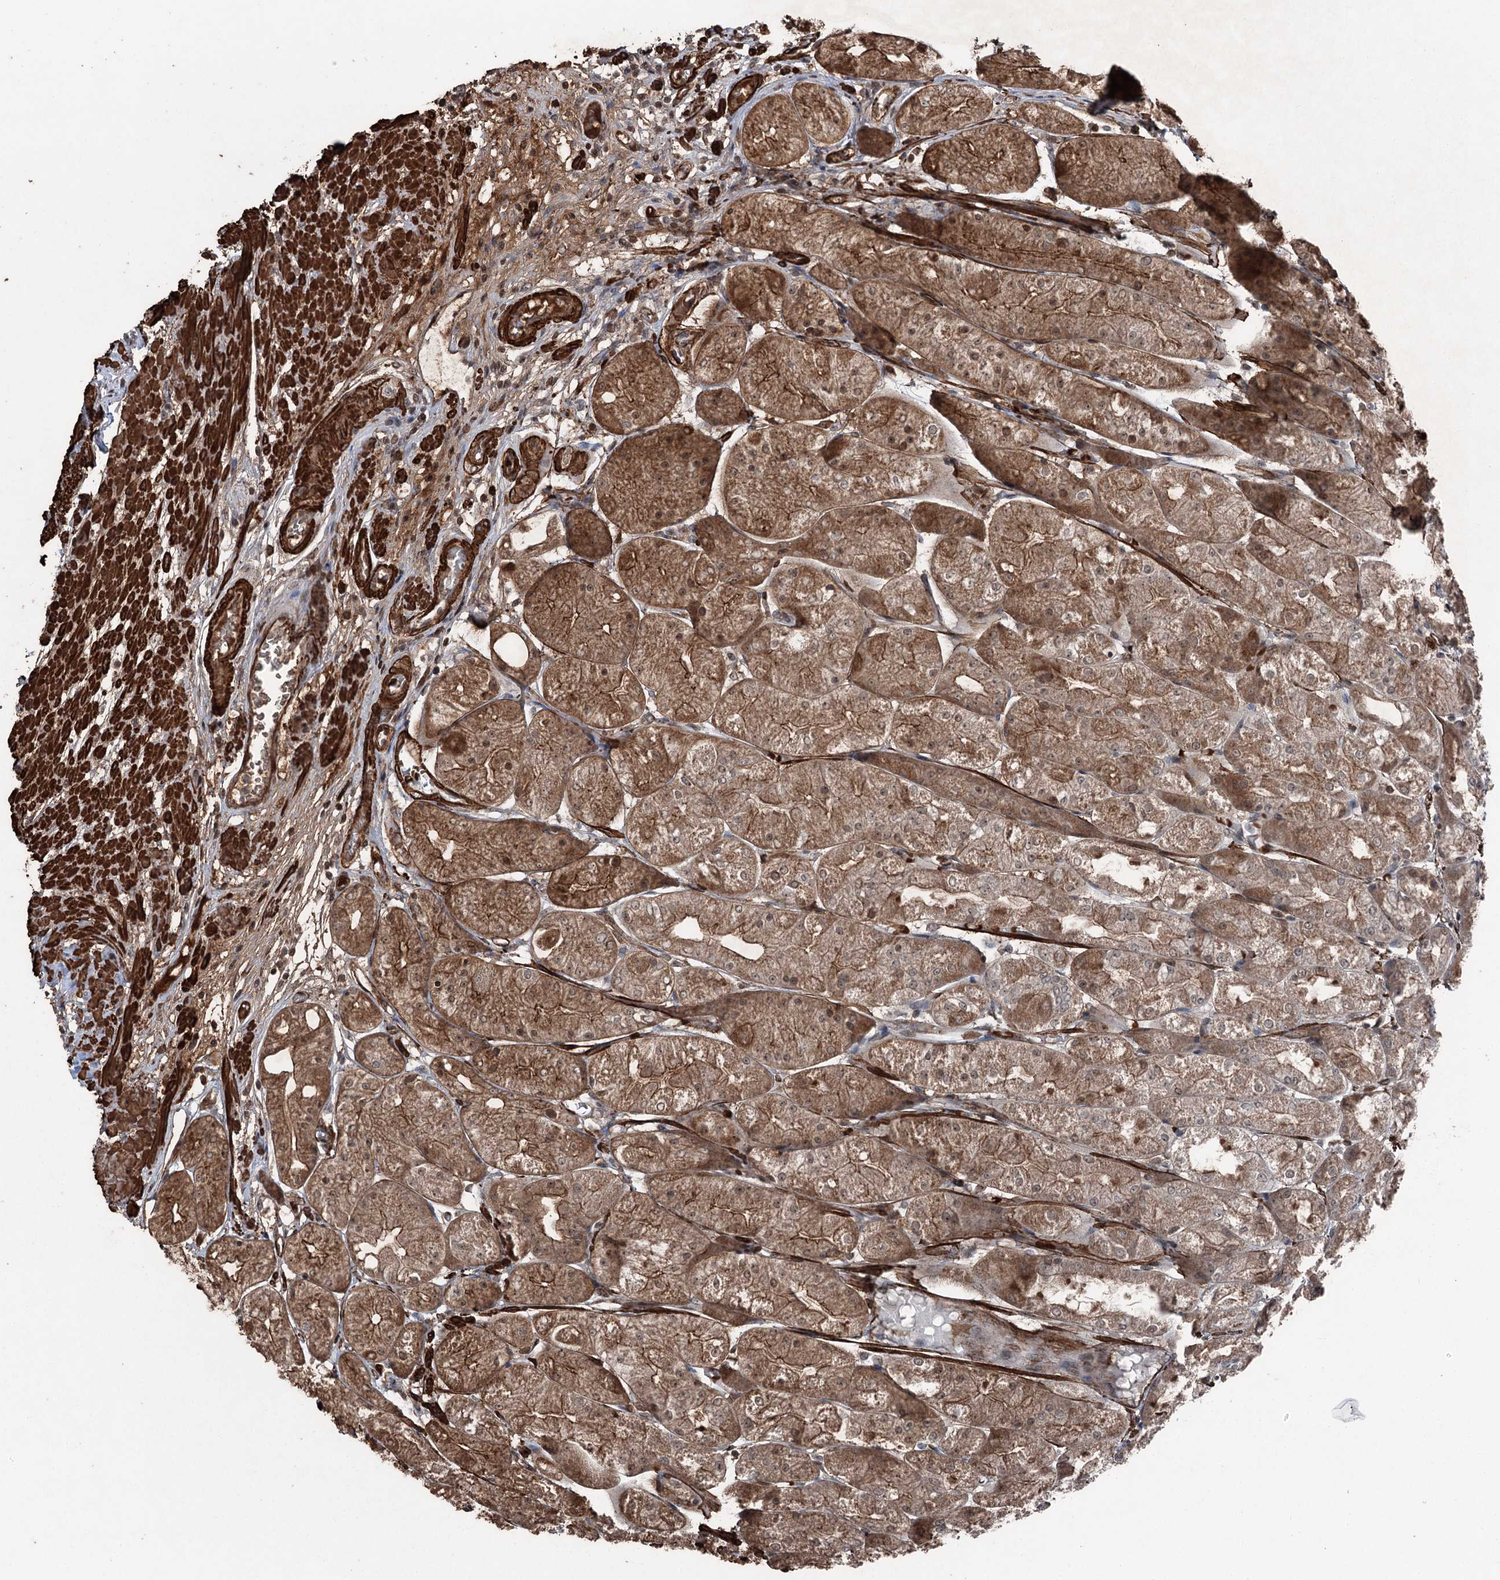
{"staining": {"intensity": "moderate", "quantity": ">75%", "location": "cytoplasmic/membranous,nuclear"}, "tissue": "stomach", "cell_type": "Glandular cells", "image_type": "normal", "snomed": [{"axis": "morphology", "description": "Normal tissue, NOS"}, {"axis": "topography", "description": "Stomach, upper"}], "caption": "Immunohistochemistry (IHC) image of benign human stomach stained for a protein (brown), which shows medium levels of moderate cytoplasmic/membranous,nuclear expression in about >75% of glandular cells.", "gene": "CCDC82", "patient": {"sex": "male", "age": 72}}